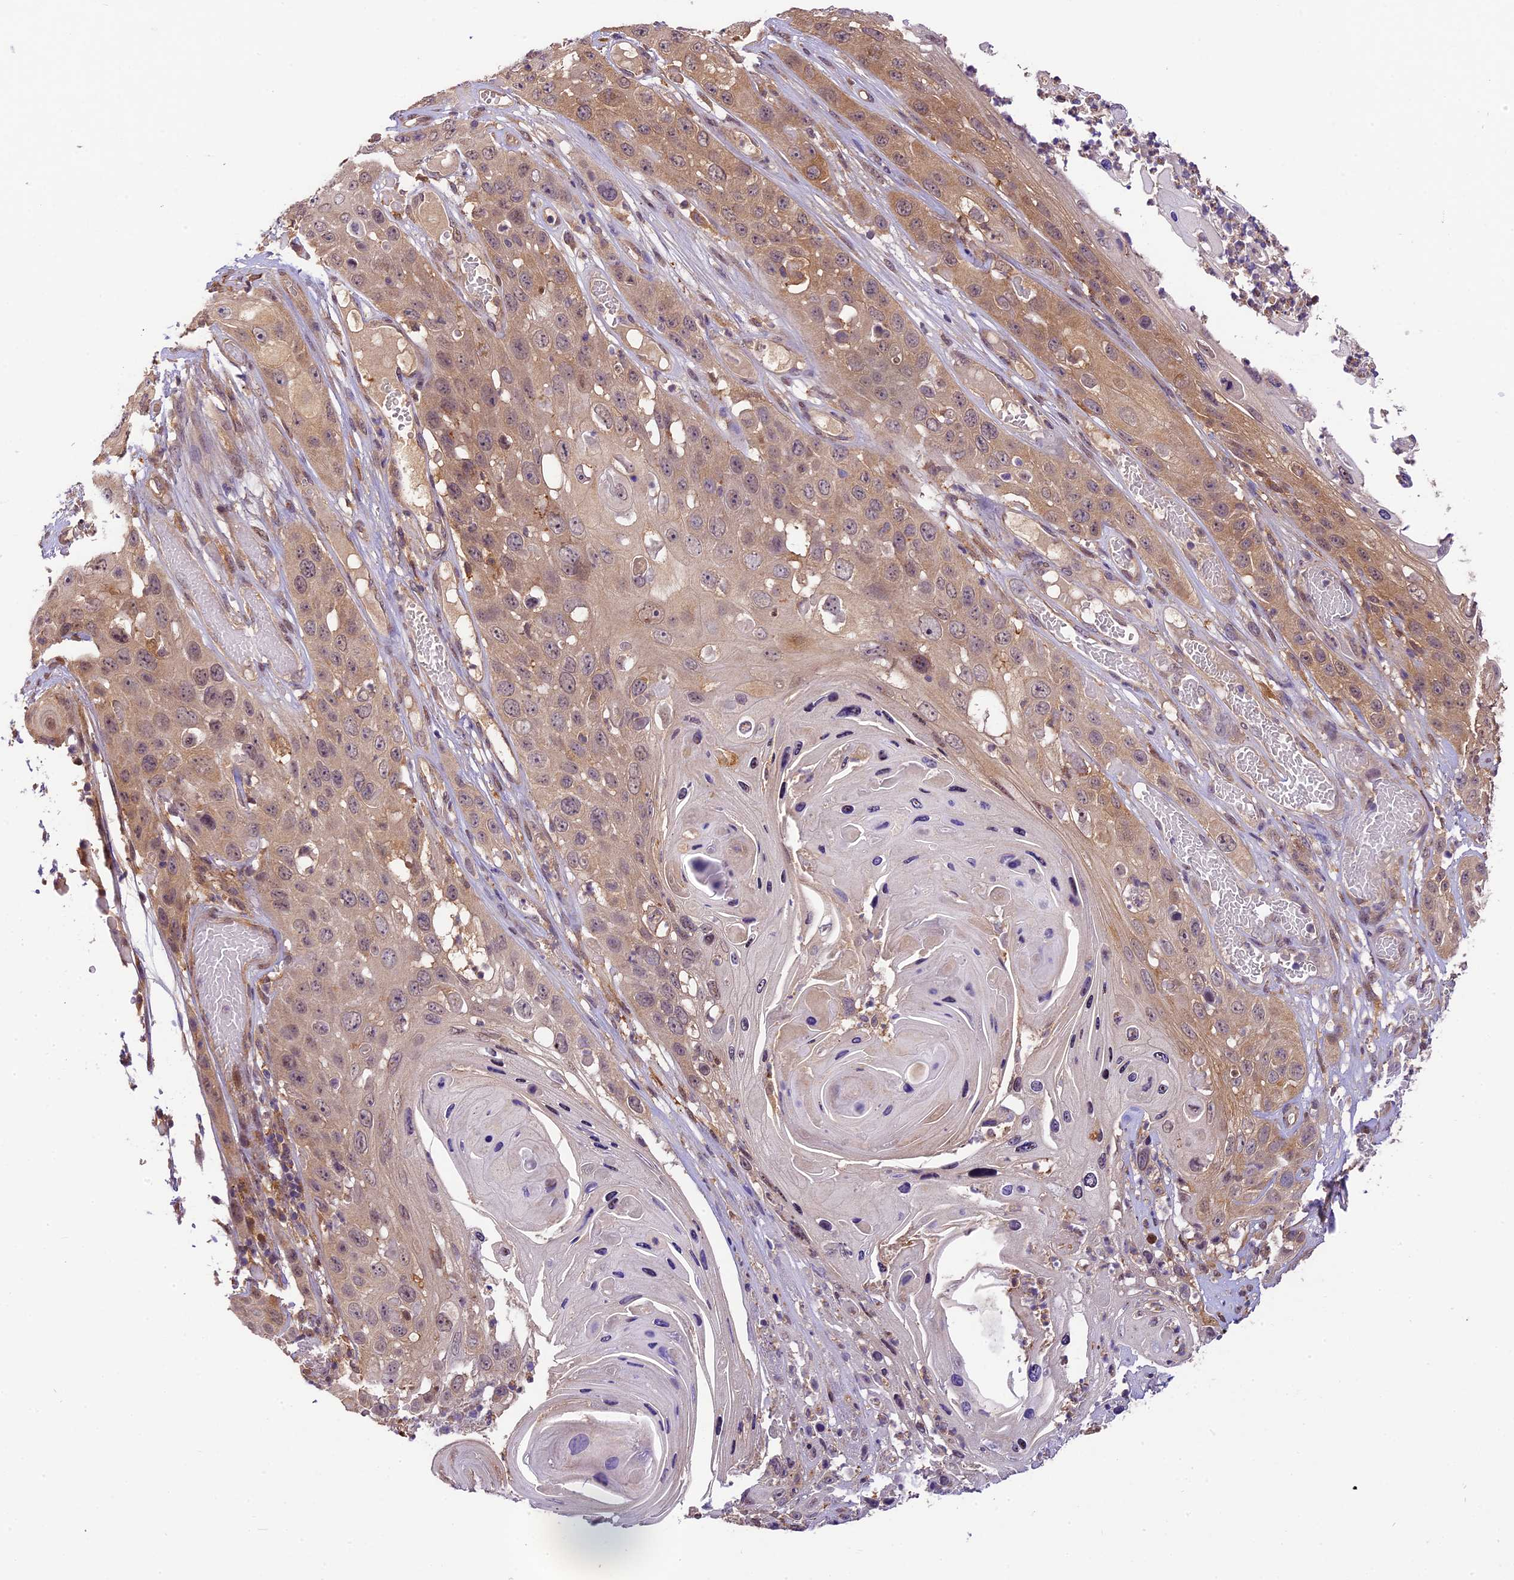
{"staining": {"intensity": "weak", "quantity": "25%-75%", "location": "cytoplasmic/membranous"}, "tissue": "skin cancer", "cell_type": "Tumor cells", "image_type": "cancer", "snomed": [{"axis": "morphology", "description": "Squamous cell carcinoma, NOS"}, {"axis": "topography", "description": "Skin"}], "caption": "Immunohistochemistry of skin cancer reveals low levels of weak cytoplasmic/membranous positivity in about 25%-75% of tumor cells.", "gene": "NEK8", "patient": {"sex": "male", "age": 55}}